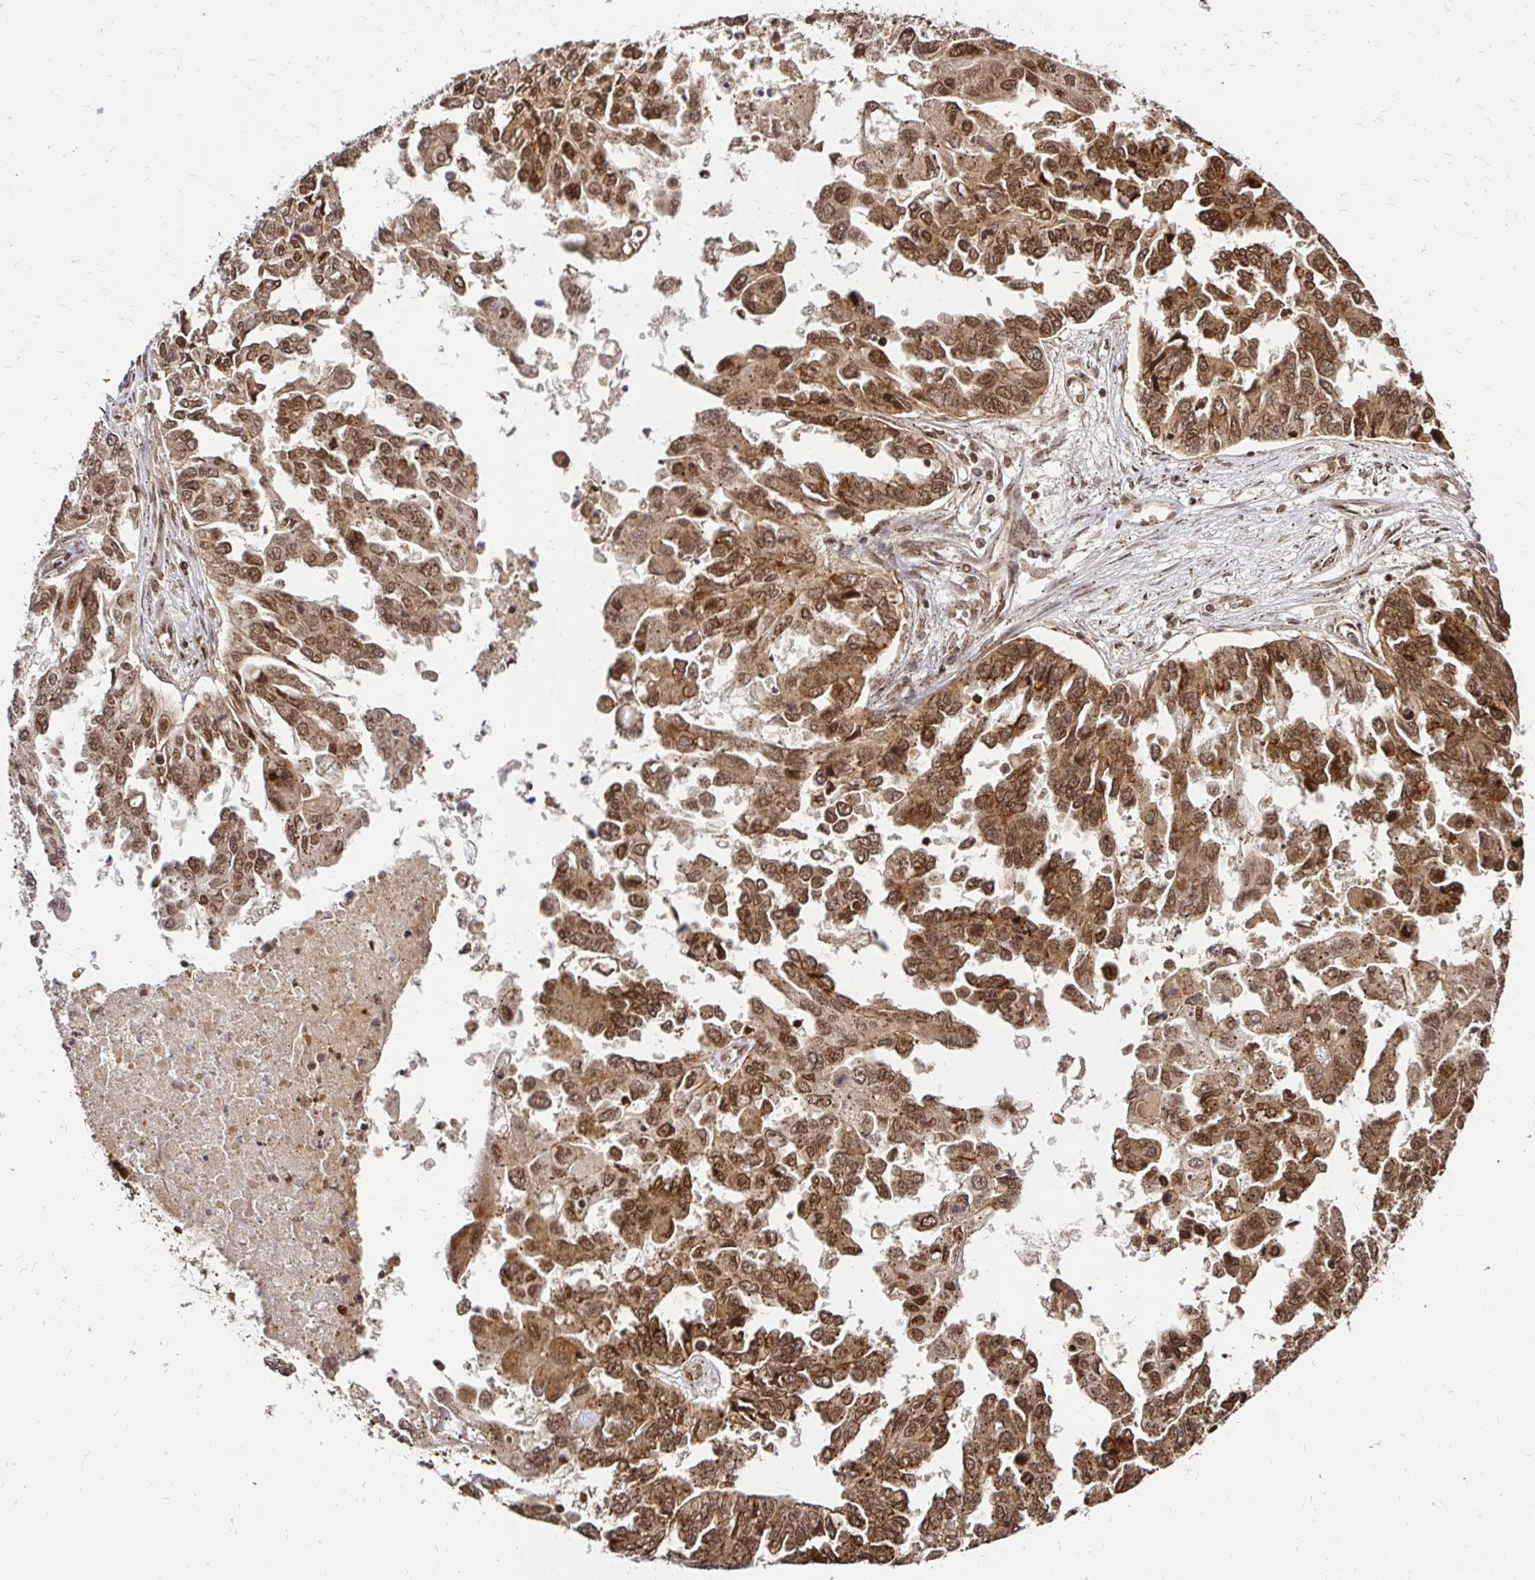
{"staining": {"intensity": "moderate", "quantity": ">75%", "location": "cytoplasmic/membranous,nuclear"}, "tissue": "ovarian cancer", "cell_type": "Tumor cells", "image_type": "cancer", "snomed": [{"axis": "morphology", "description": "Cystadenocarcinoma, serous, NOS"}, {"axis": "topography", "description": "Ovary"}], "caption": "This image displays IHC staining of human ovarian serous cystadenocarcinoma, with medium moderate cytoplasmic/membranous and nuclear expression in approximately >75% of tumor cells.", "gene": "GLYR1", "patient": {"sex": "female", "age": 53}}